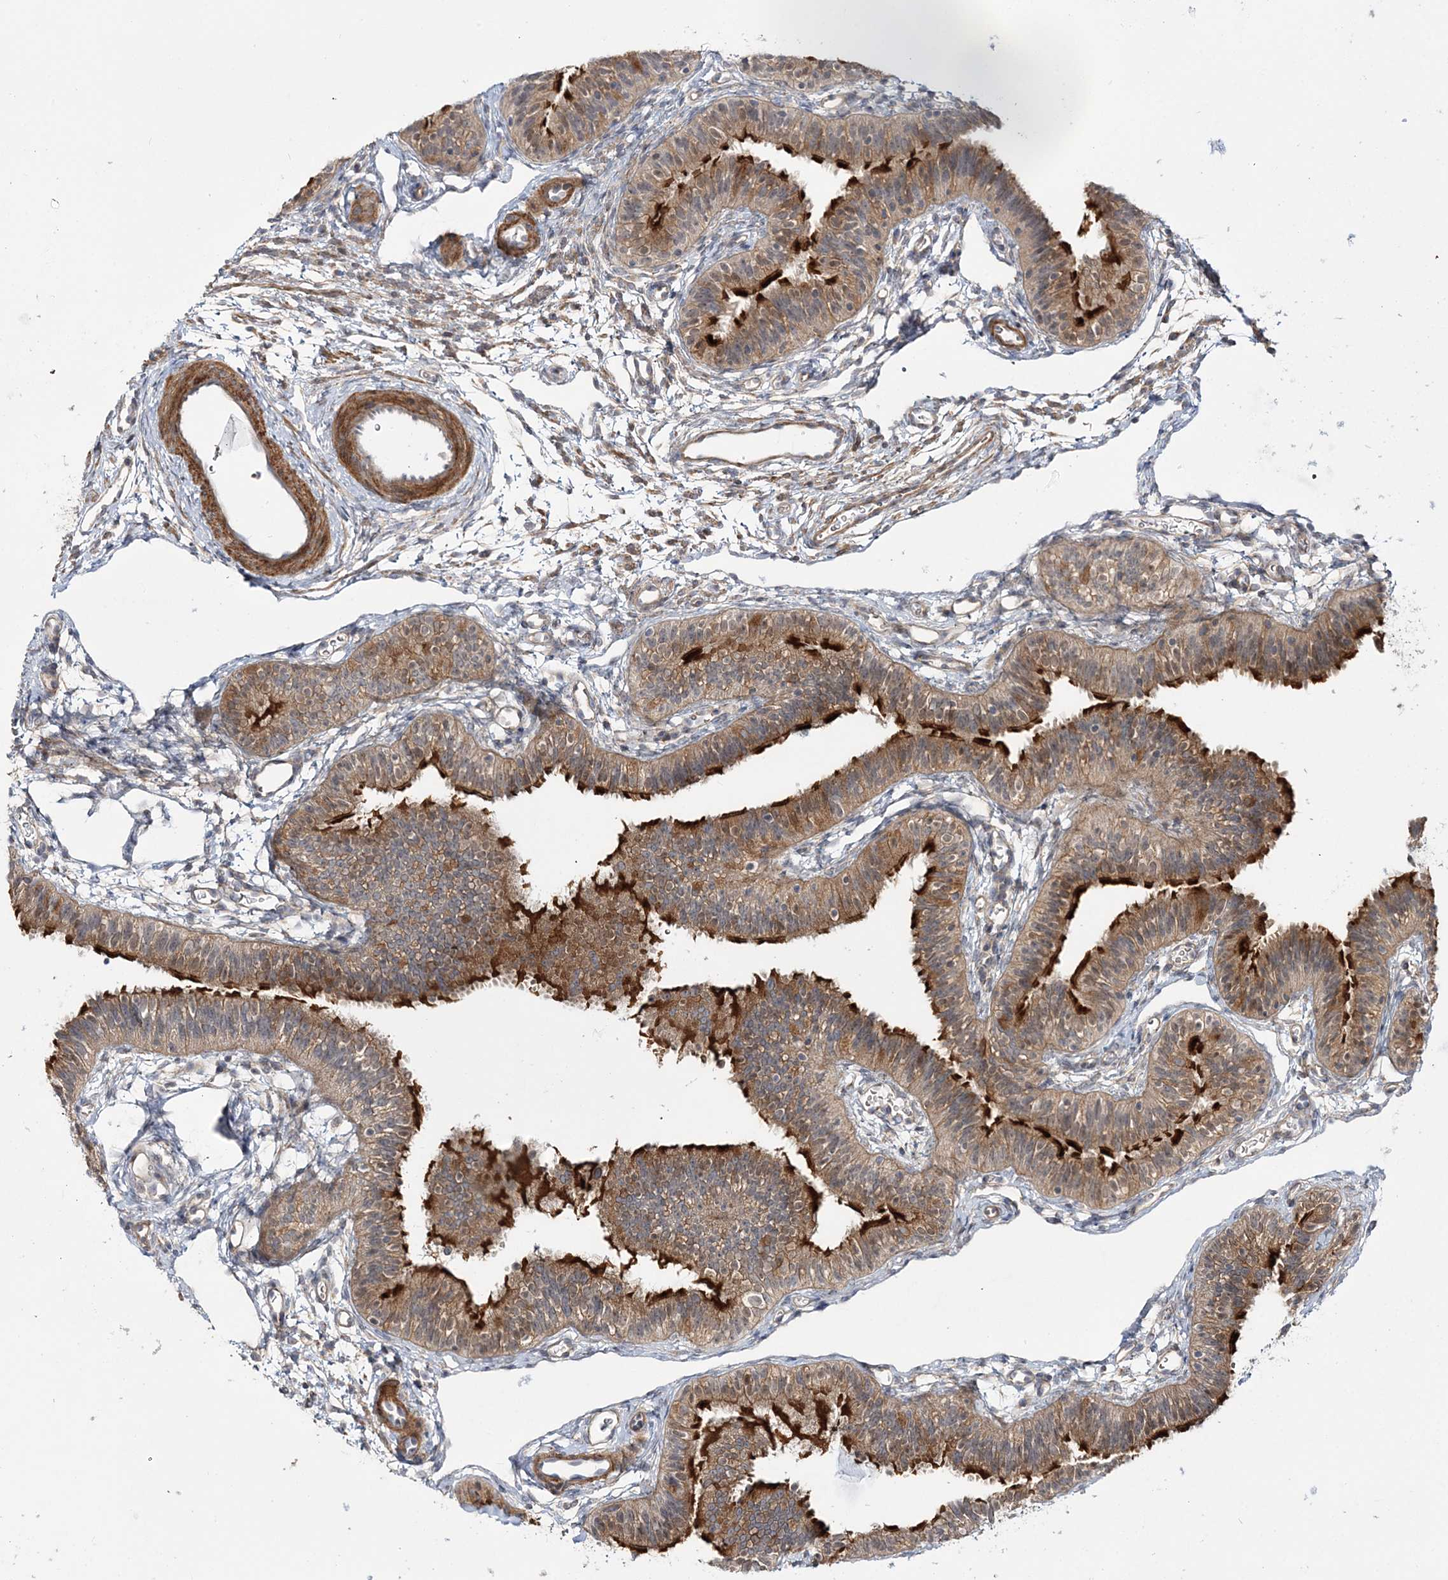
{"staining": {"intensity": "strong", "quantity": "25%-75%", "location": "cytoplasmic/membranous"}, "tissue": "fallopian tube", "cell_type": "Glandular cells", "image_type": "normal", "snomed": [{"axis": "morphology", "description": "Normal tissue, NOS"}, {"axis": "topography", "description": "Fallopian tube"}], "caption": "Immunohistochemistry (IHC) of benign human fallopian tube displays high levels of strong cytoplasmic/membranous staining in approximately 25%-75% of glandular cells. The staining was performed using DAB to visualize the protein expression in brown, while the nuclei were stained in blue with hematoxylin (Magnification: 20x).", "gene": "MOCS2", "patient": {"sex": "female", "age": 35}}